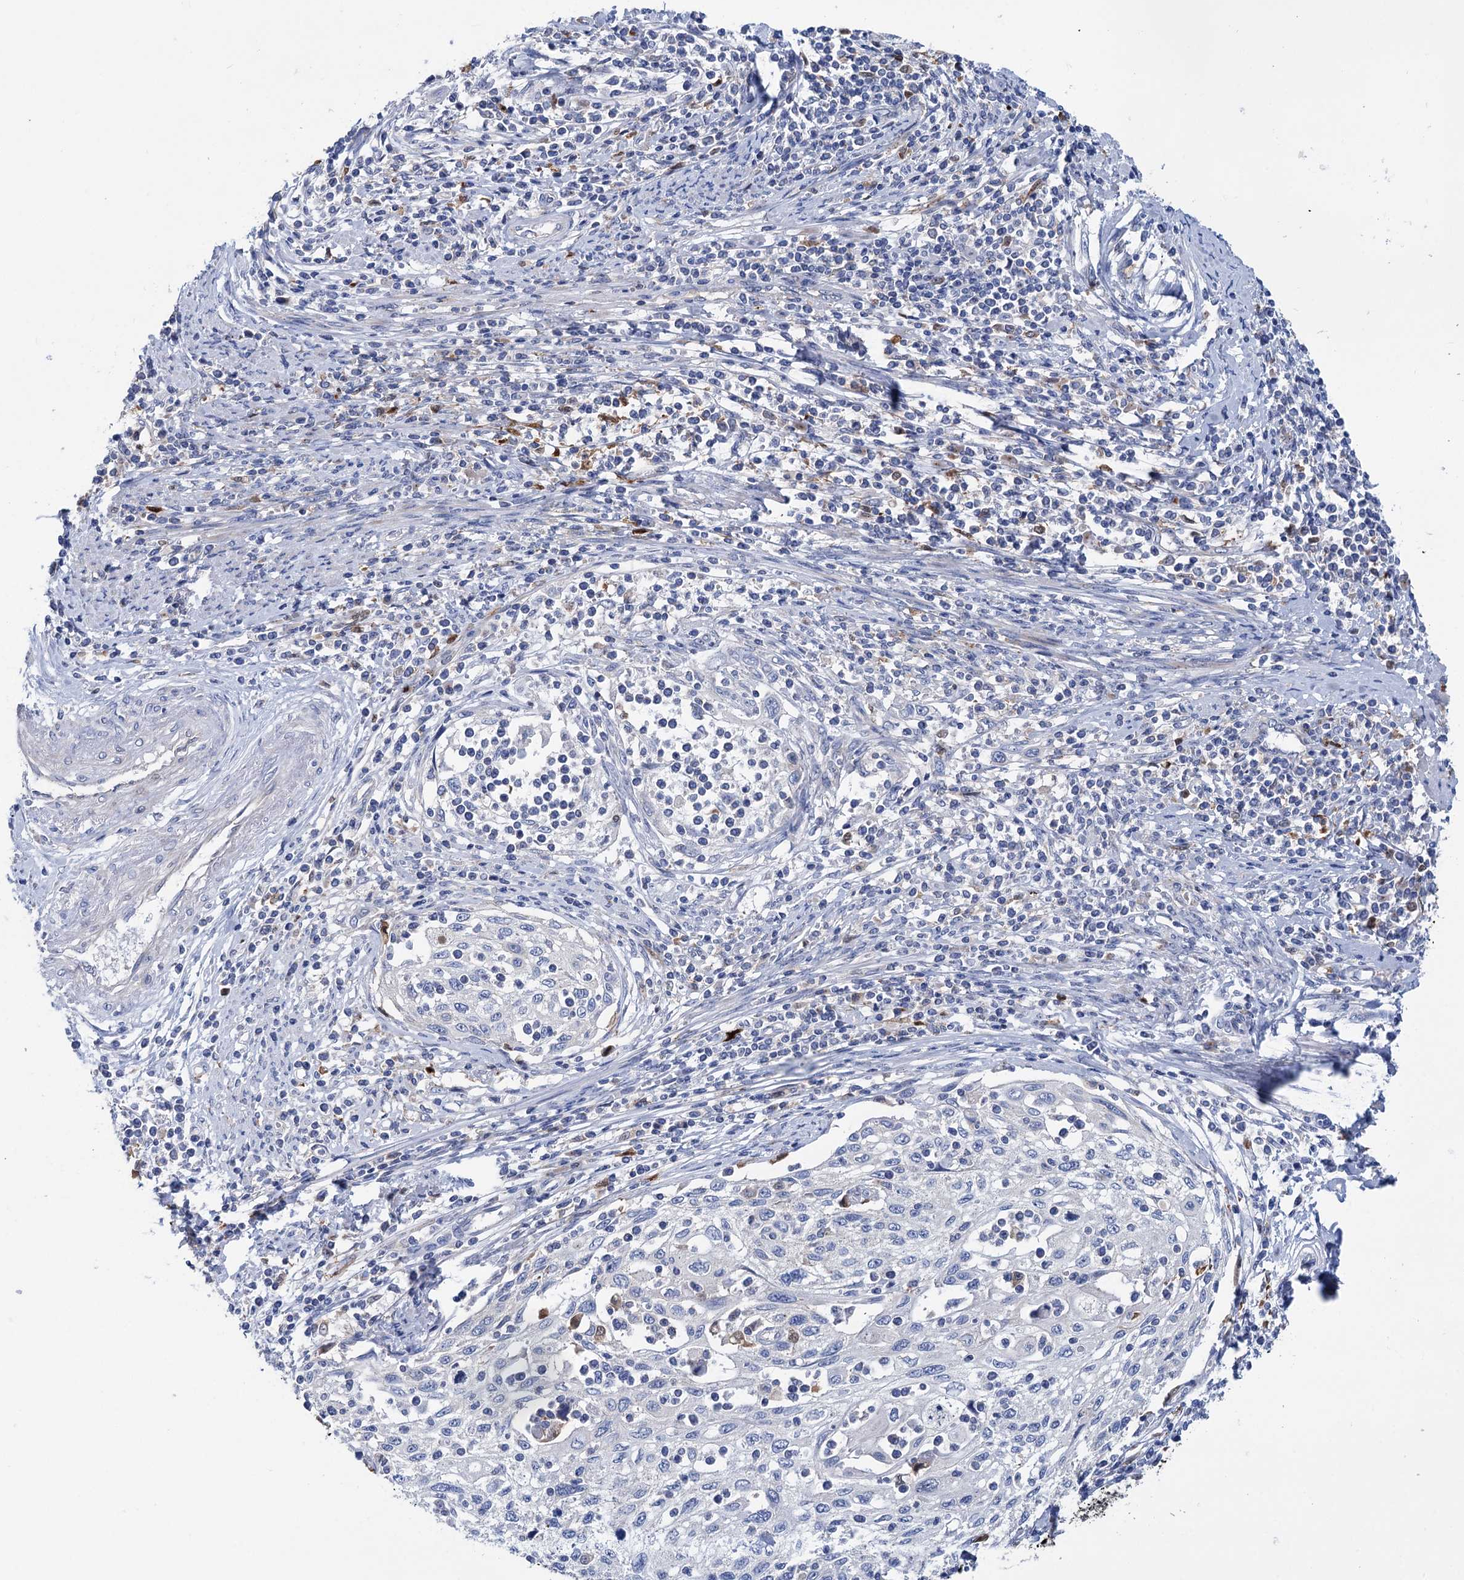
{"staining": {"intensity": "negative", "quantity": "none", "location": "none"}, "tissue": "cervical cancer", "cell_type": "Tumor cells", "image_type": "cancer", "snomed": [{"axis": "morphology", "description": "Squamous cell carcinoma, NOS"}, {"axis": "topography", "description": "Cervix"}], "caption": "Tumor cells are negative for protein expression in human cervical squamous cell carcinoma.", "gene": "ZNRD2", "patient": {"sex": "female", "age": 70}}